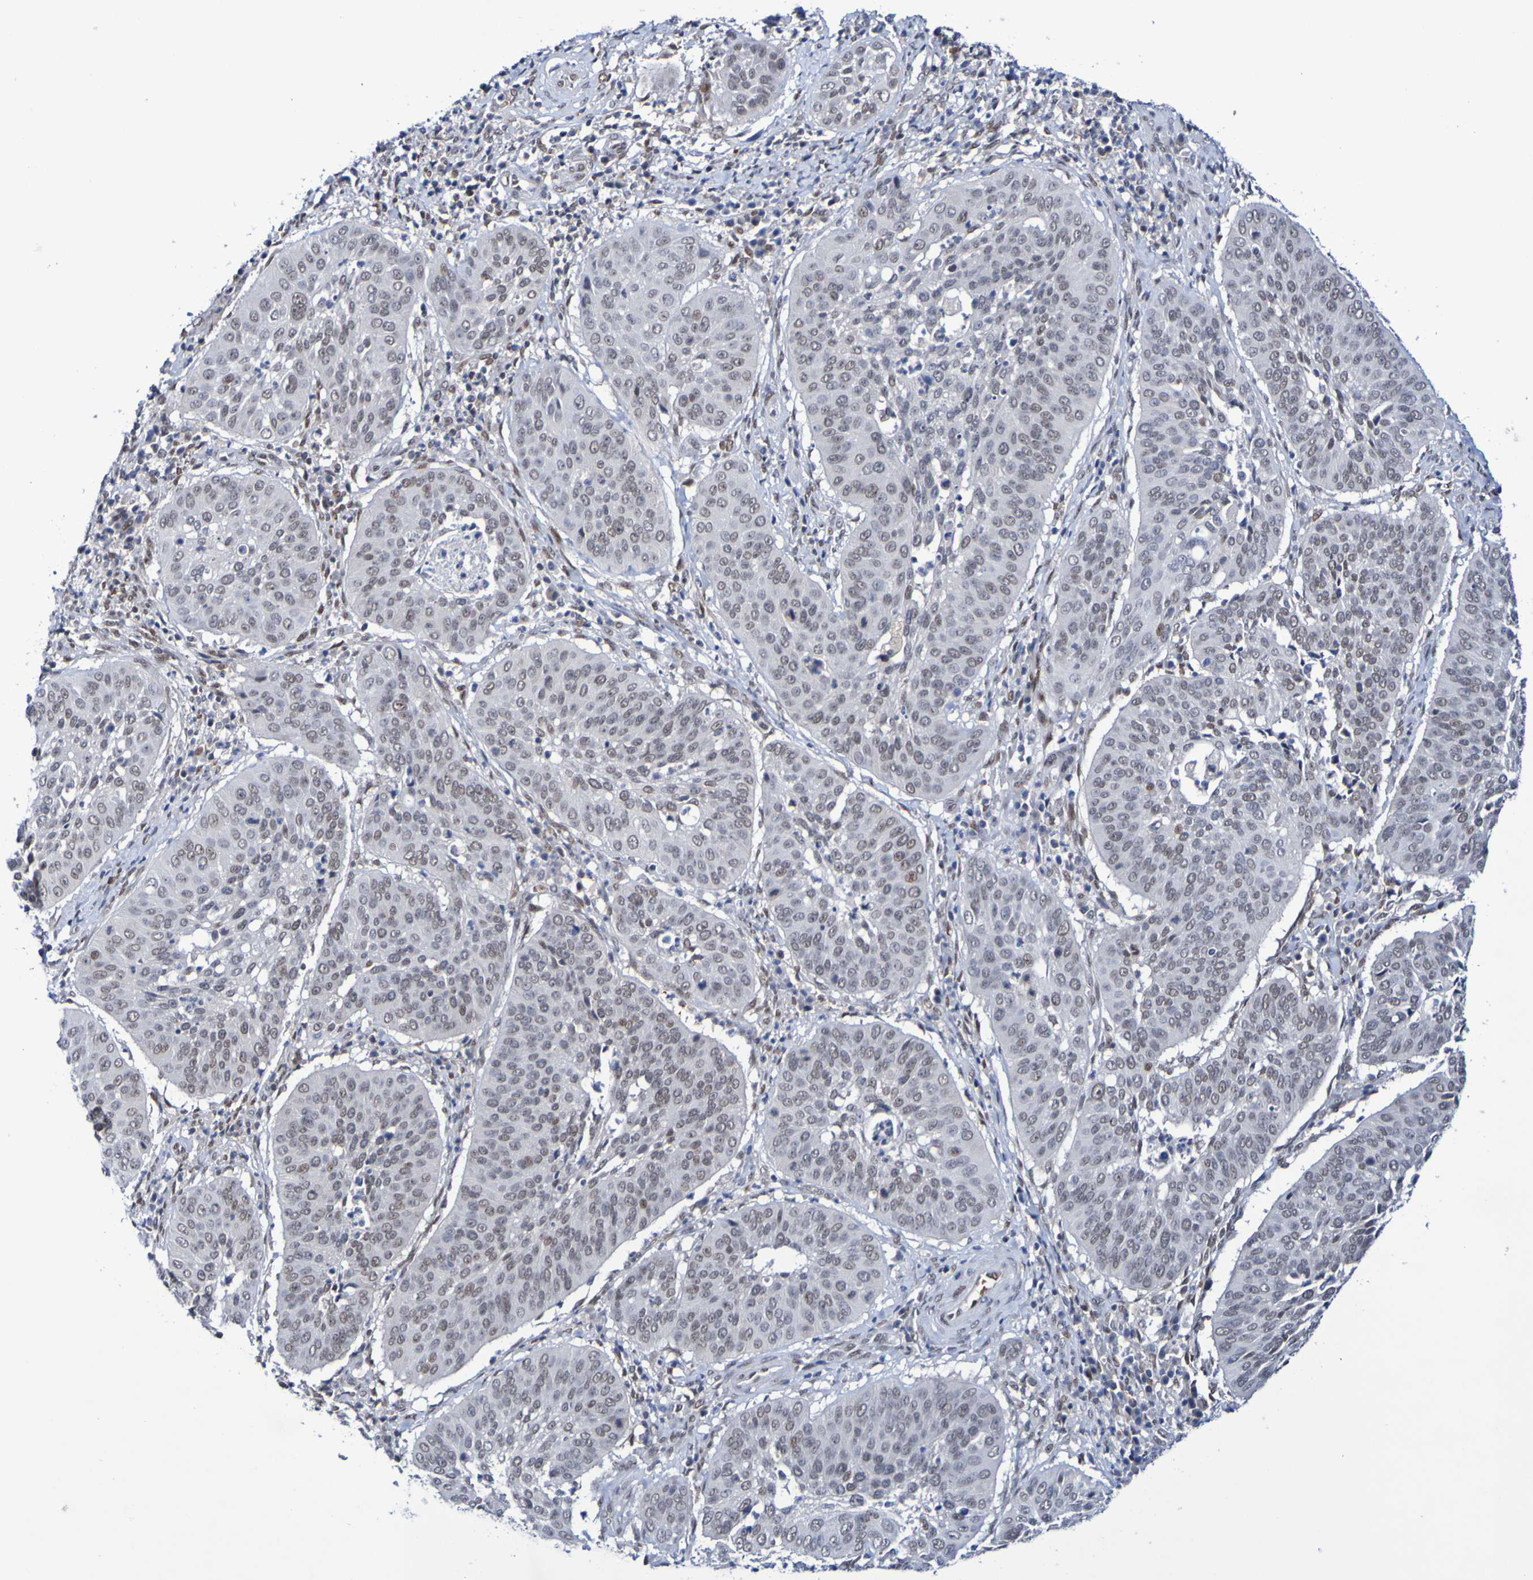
{"staining": {"intensity": "moderate", "quantity": "<25%", "location": "nuclear"}, "tissue": "cervical cancer", "cell_type": "Tumor cells", "image_type": "cancer", "snomed": [{"axis": "morphology", "description": "Normal tissue, NOS"}, {"axis": "morphology", "description": "Squamous cell carcinoma, NOS"}, {"axis": "topography", "description": "Cervix"}], "caption": "The immunohistochemical stain highlights moderate nuclear positivity in tumor cells of squamous cell carcinoma (cervical) tissue. (DAB IHC, brown staining for protein, blue staining for nuclei).", "gene": "PCGF1", "patient": {"sex": "female", "age": 39}}